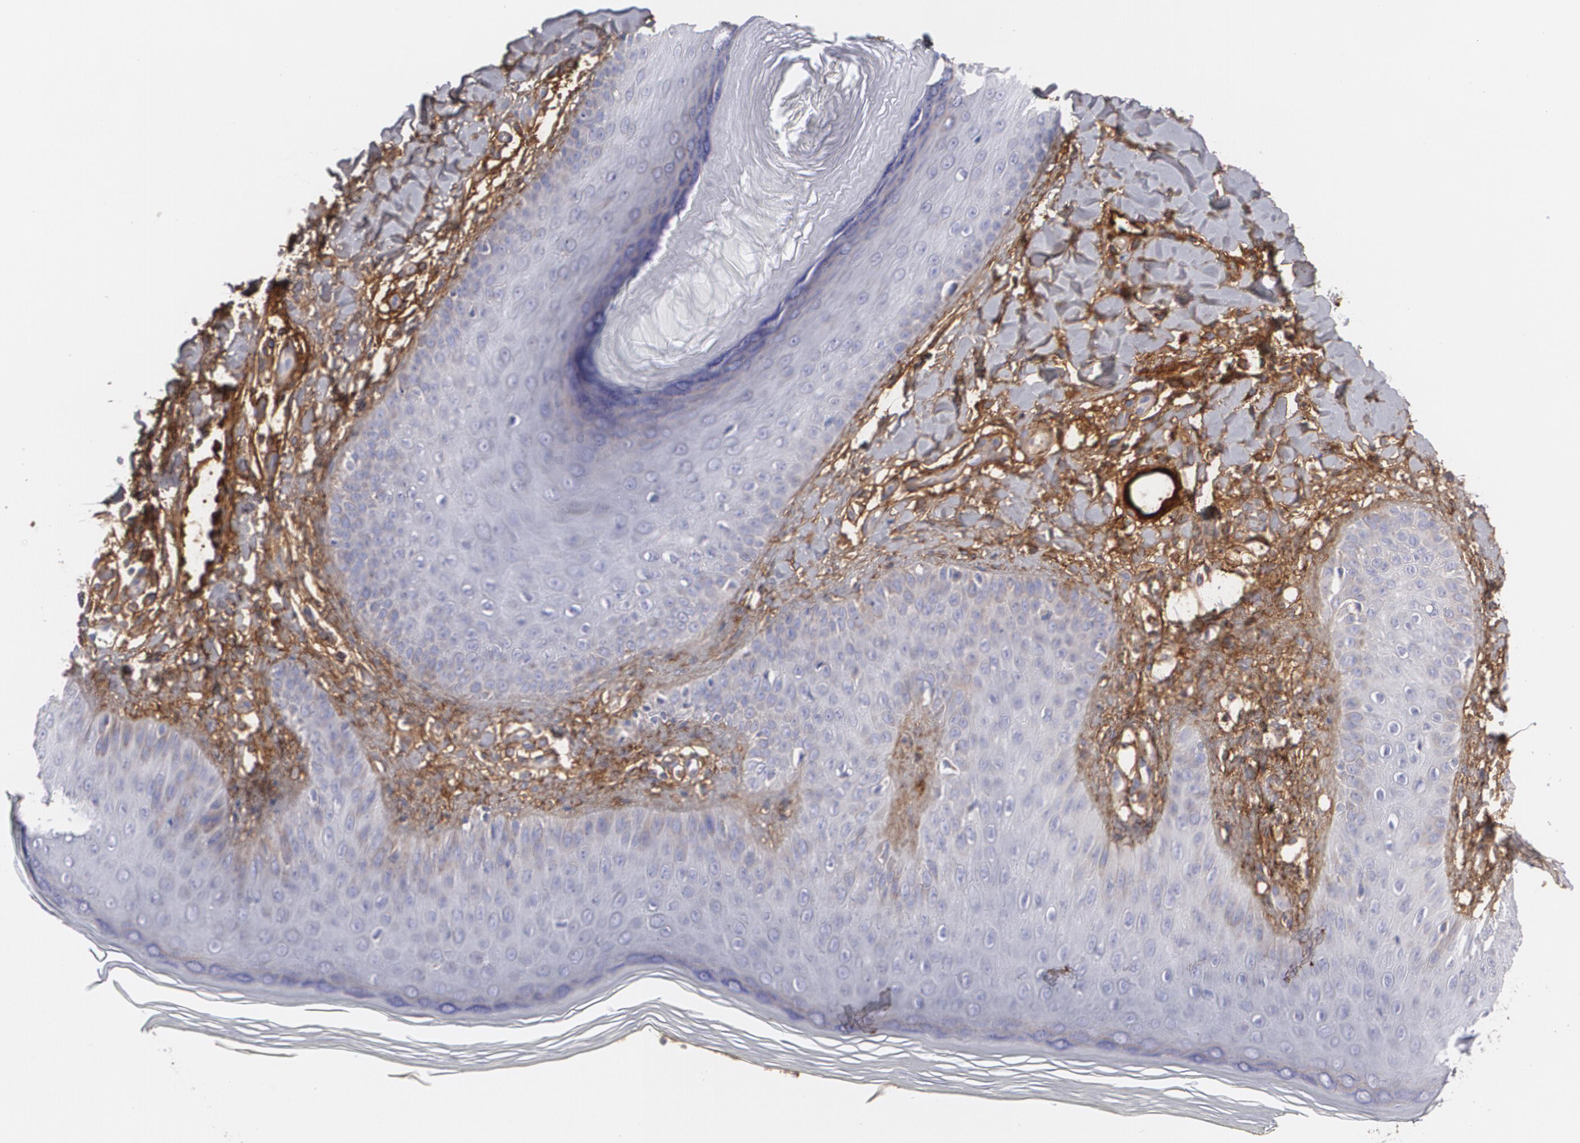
{"staining": {"intensity": "moderate", "quantity": "<25%", "location": "cytoplasmic/membranous"}, "tissue": "skin", "cell_type": "Epidermal cells", "image_type": "normal", "snomed": [{"axis": "morphology", "description": "Normal tissue, NOS"}, {"axis": "morphology", "description": "Inflammation, NOS"}, {"axis": "topography", "description": "Soft tissue"}, {"axis": "topography", "description": "Anal"}], "caption": "Immunohistochemical staining of normal human skin demonstrates <25% levels of moderate cytoplasmic/membranous protein positivity in about <25% of epidermal cells. Using DAB (brown) and hematoxylin (blue) stains, captured at high magnification using brightfield microscopy.", "gene": "FBLN1", "patient": {"sex": "female", "age": 15}}